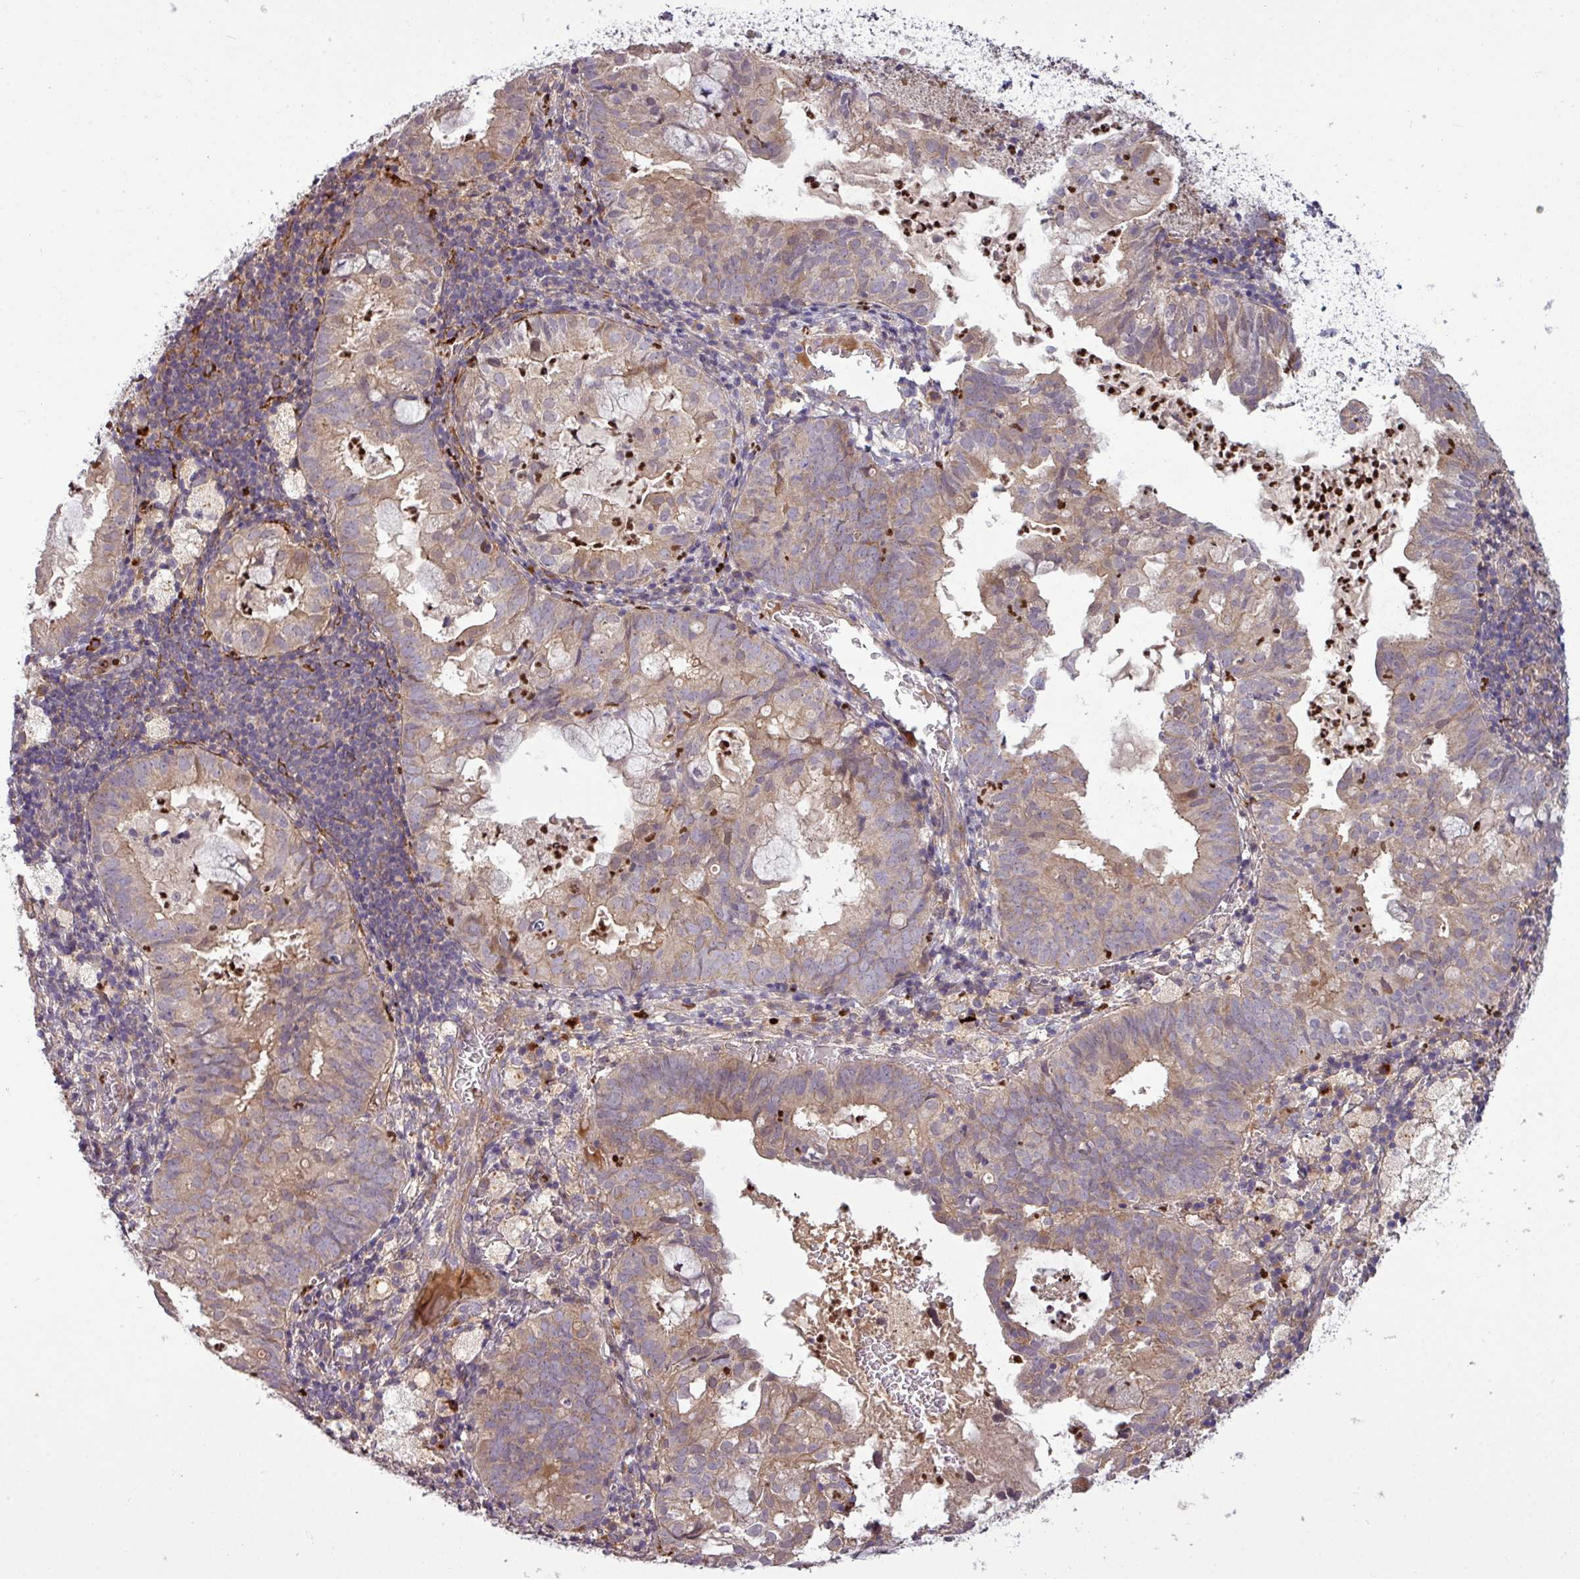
{"staining": {"intensity": "weak", "quantity": ">75%", "location": "cytoplasmic/membranous"}, "tissue": "endometrial cancer", "cell_type": "Tumor cells", "image_type": "cancer", "snomed": [{"axis": "morphology", "description": "Adenocarcinoma, NOS"}, {"axis": "topography", "description": "Endometrium"}], "caption": "IHC photomicrograph of neoplastic tissue: endometrial cancer stained using IHC demonstrates low levels of weak protein expression localized specifically in the cytoplasmic/membranous of tumor cells, appearing as a cytoplasmic/membranous brown color.", "gene": "PAPLN", "patient": {"sex": "female", "age": 80}}